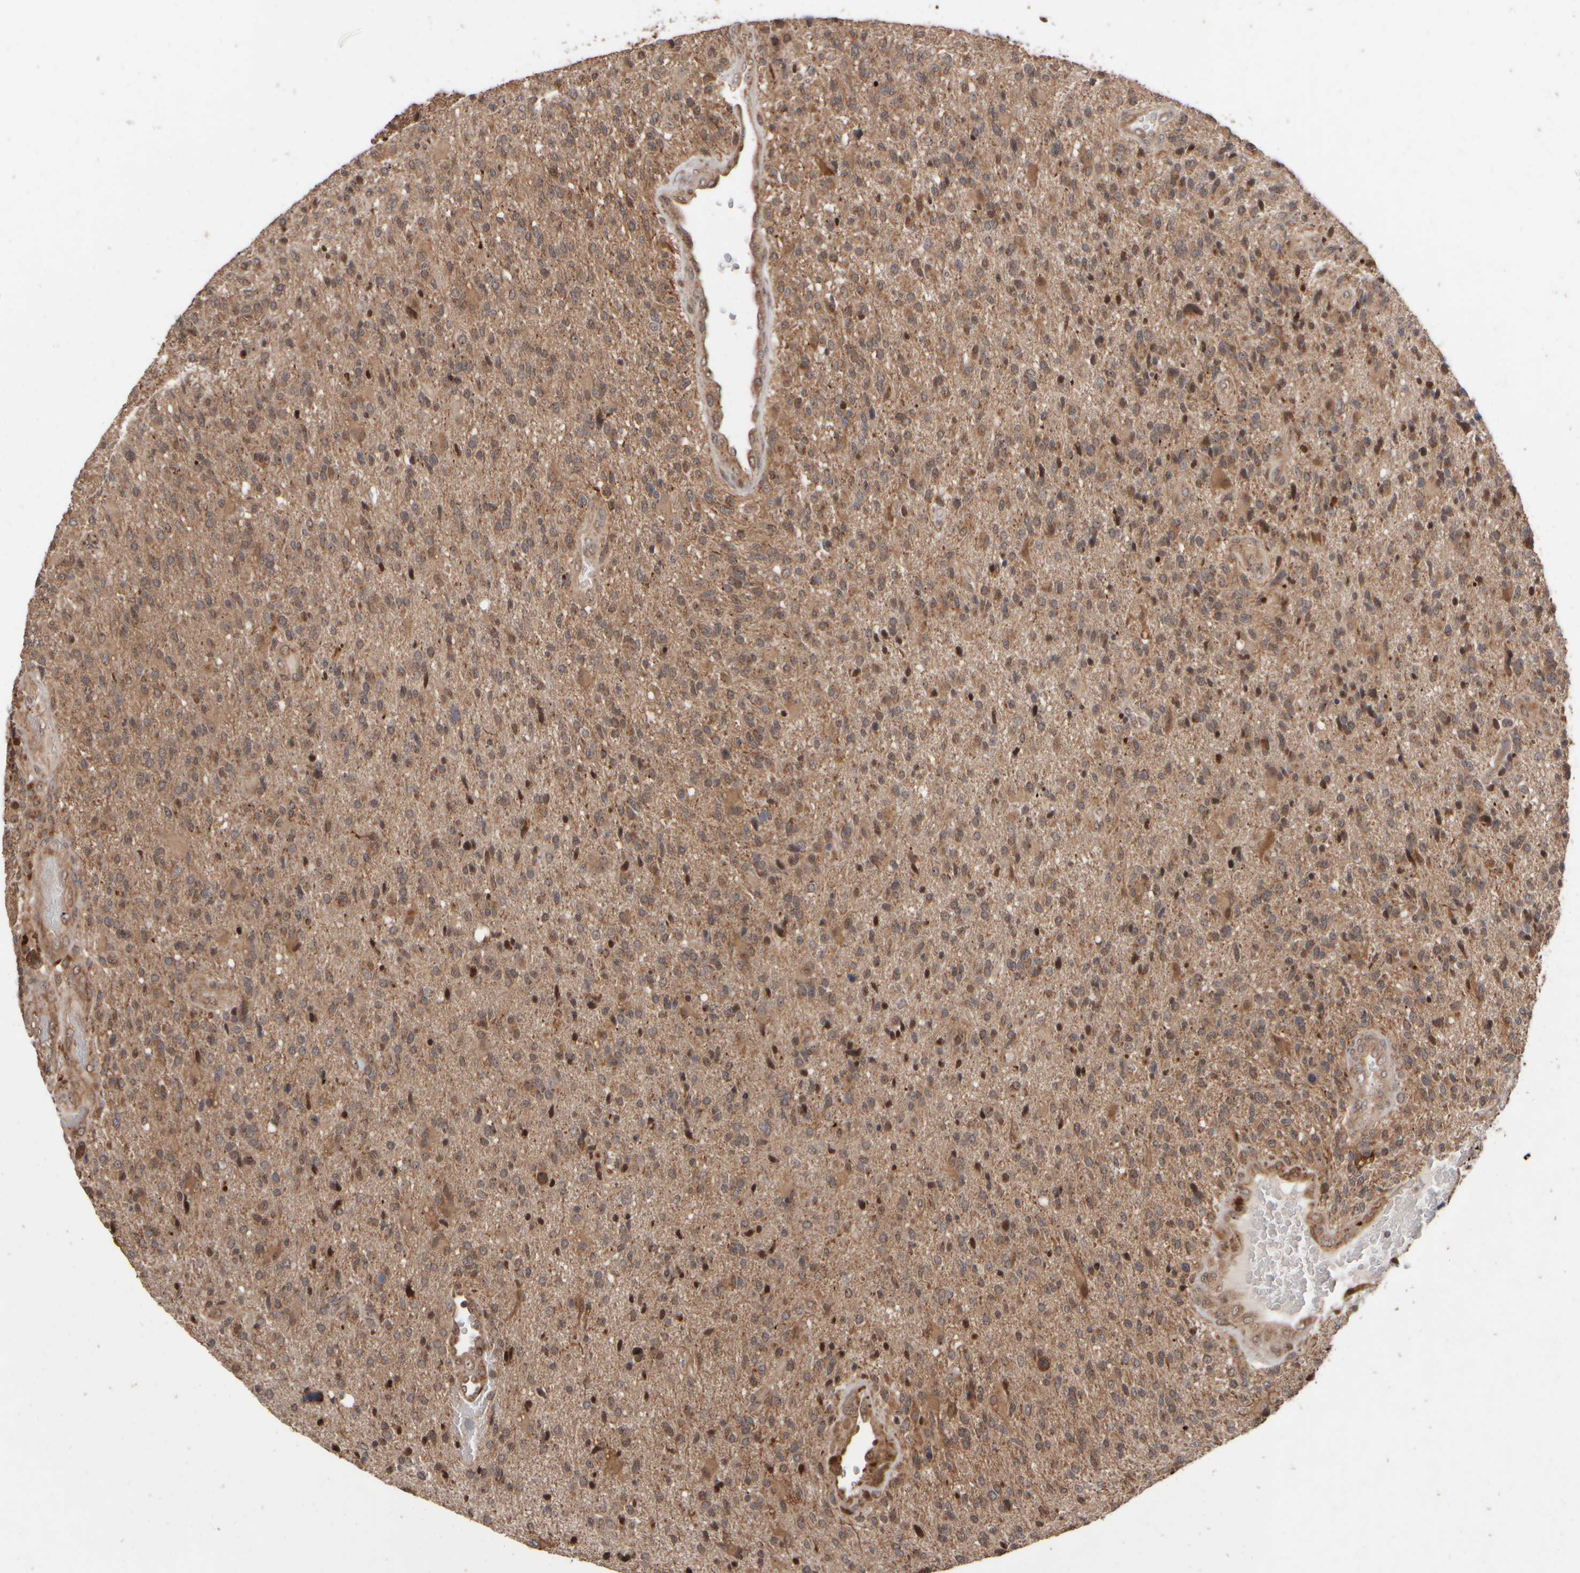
{"staining": {"intensity": "moderate", "quantity": ">75%", "location": "cytoplasmic/membranous"}, "tissue": "glioma", "cell_type": "Tumor cells", "image_type": "cancer", "snomed": [{"axis": "morphology", "description": "Glioma, malignant, High grade"}, {"axis": "topography", "description": "Brain"}], "caption": "Immunohistochemical staining of human glioma displays moderate cytoplasmic/membranous protein staining in about >75% of tumor cells.", "gene": "ABHD11", "patient": {"sex": "male", "age": 72}}